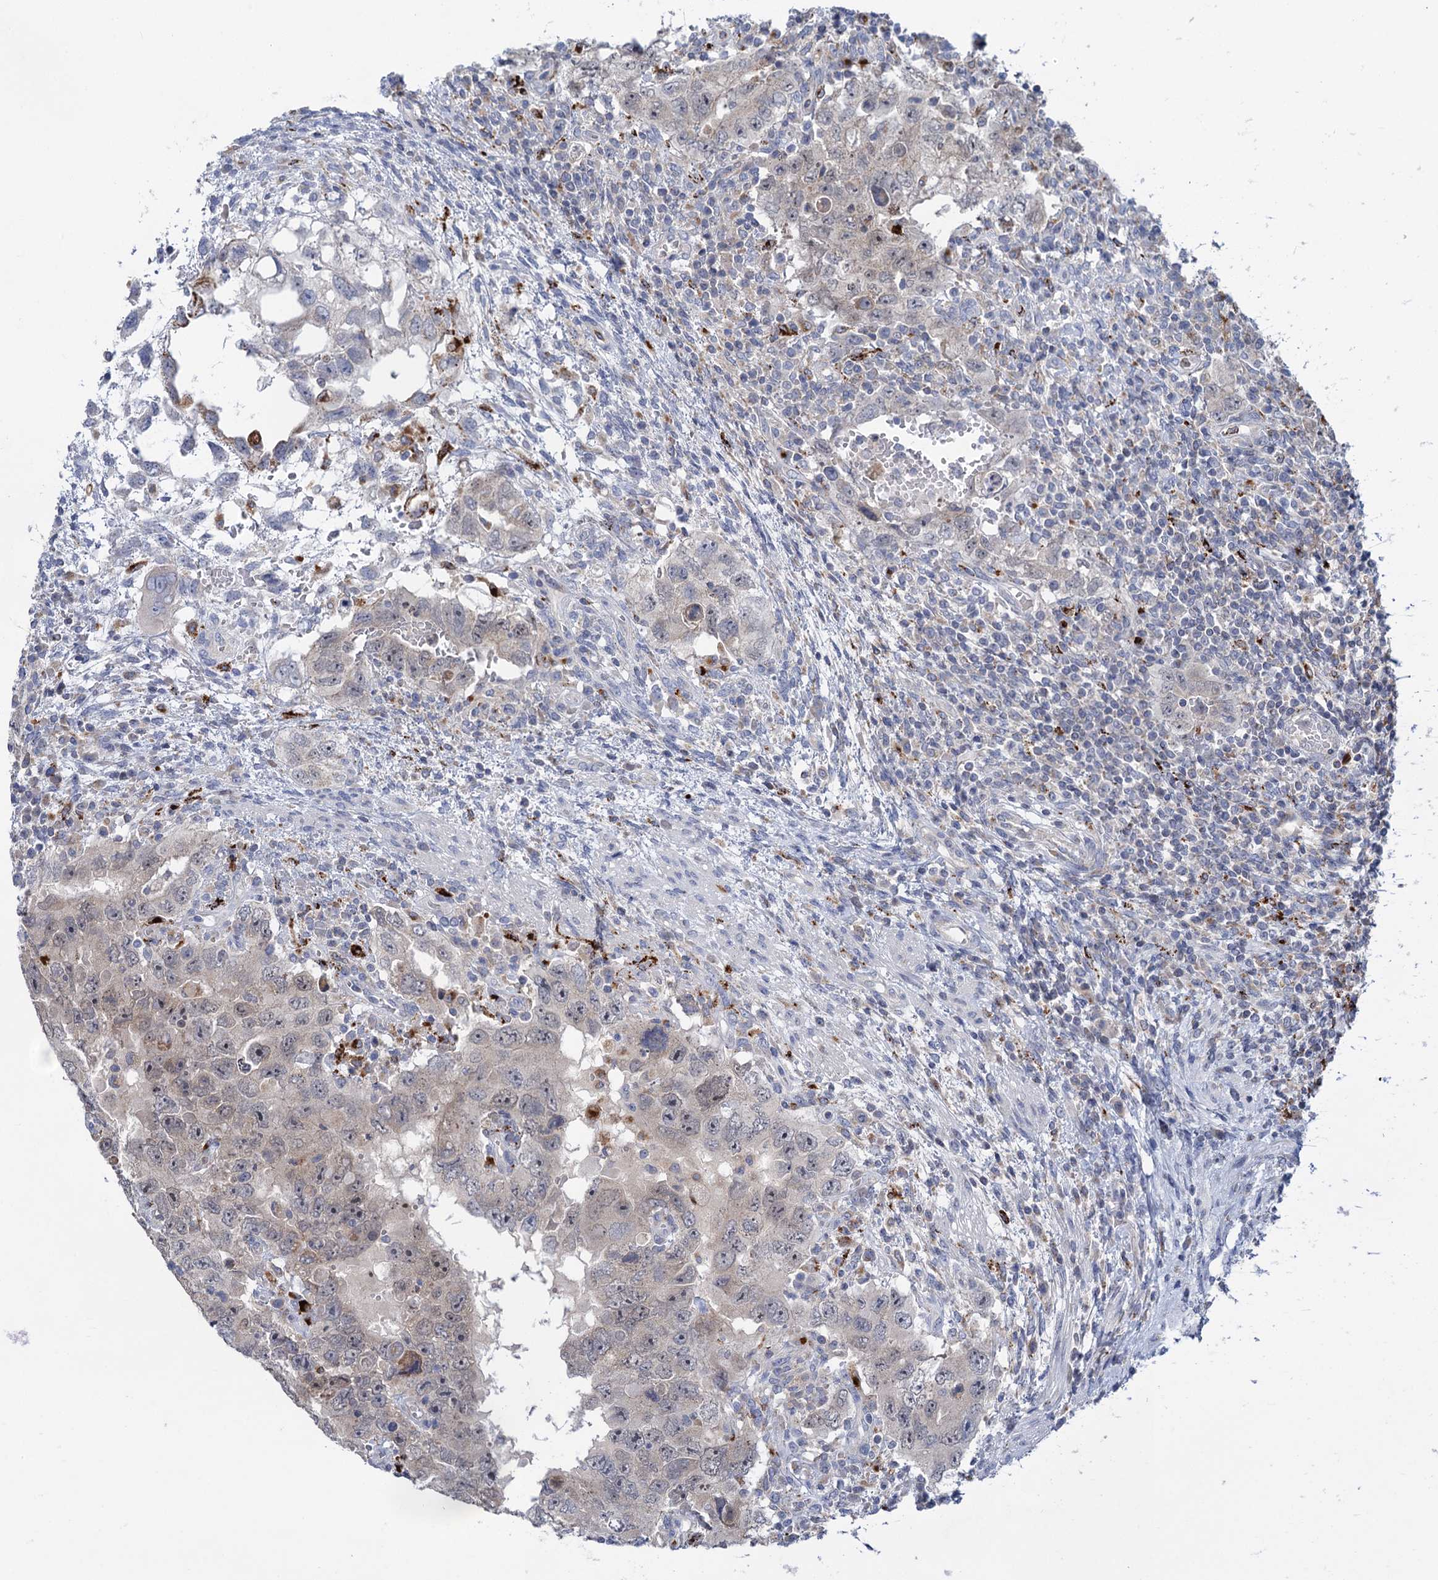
{"staining": {"intensity": "weak", "quantity": "<25%", "location": "nuclear"}, "tissue": "testis cancer", "cell_type": "Tumor cells", "image_type": "cancer", "snomed": [{"axis": "morphology", "description": "Carcinoma, Embryonal, NOS"}, {"axis": "topography", "description": "Testis"}], "caption": "Immunohistochemistry (IHC) histopathology image of neoplastic tissue: testis embryonal carcinoma stained with DAB demonstrates no significant protein expression in tumor cells.", "gene": "ANKS3", "patient": {"sex": "male", "age": 26}}